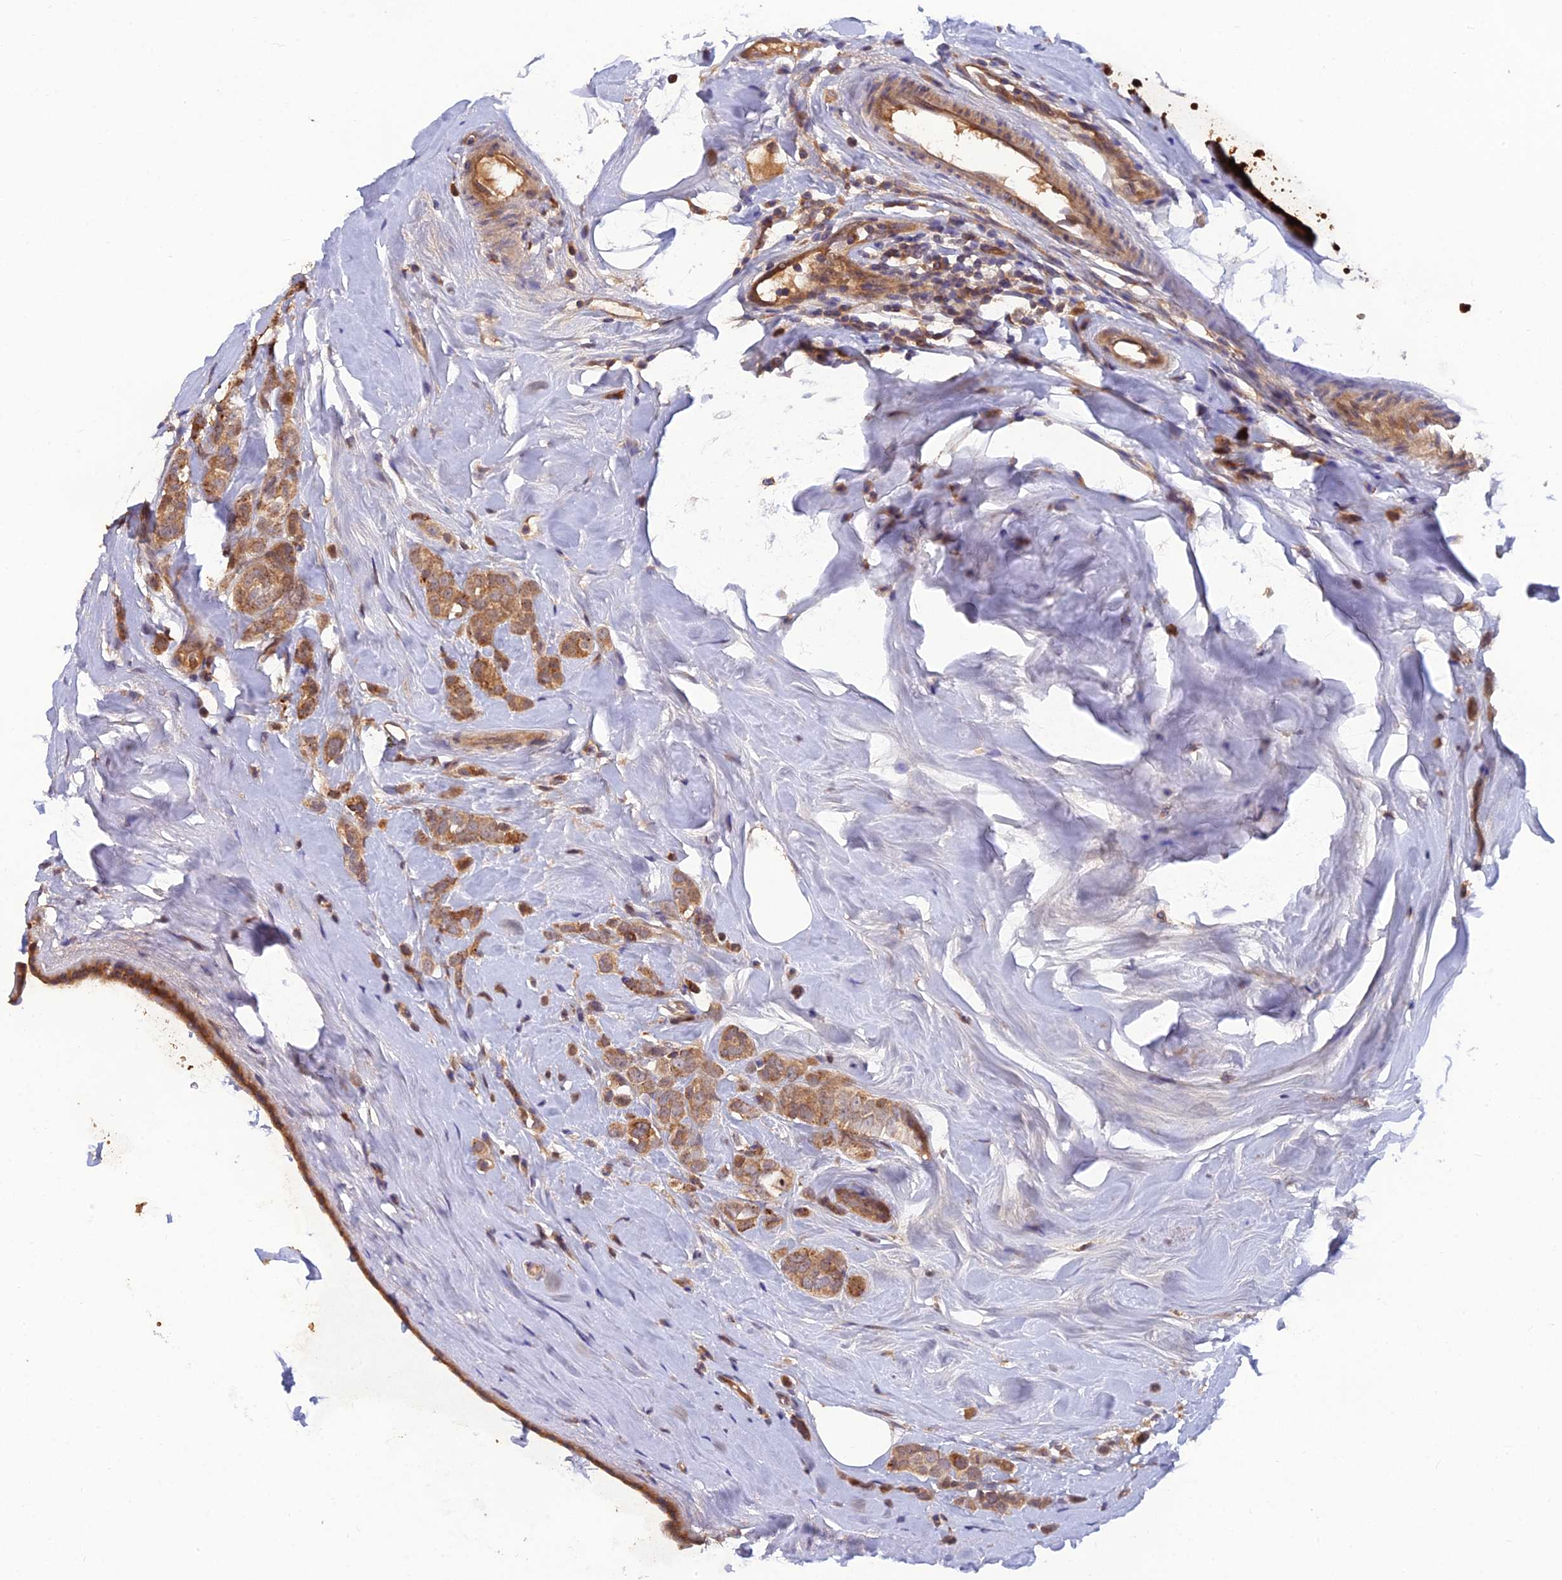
{"staining": {"intensity": "moderate", "quantity": ">75%", "location": "cytoplasmic/membranous"}, "tissue": "breast cancer", "cell_type": "Tumor cells", "image_type": "cancer", "snomed": [{"axis": "morphology", "description": "Lobular carcinoma"}, {"axis": "topography", "description": "Breast"}], "caption": "Breast lobular carcinoma was stained to show a protein in brown. There is medium levels of moderate cytoplasmic/membranous positivity in approximately >75% of tumor cells. Immunohistochemistry (ihc) stains the protein of interest in brown and the nuclei are stained blue.", "gene": "FAM151B", "patient": {"sex": "female", "age": 47}}